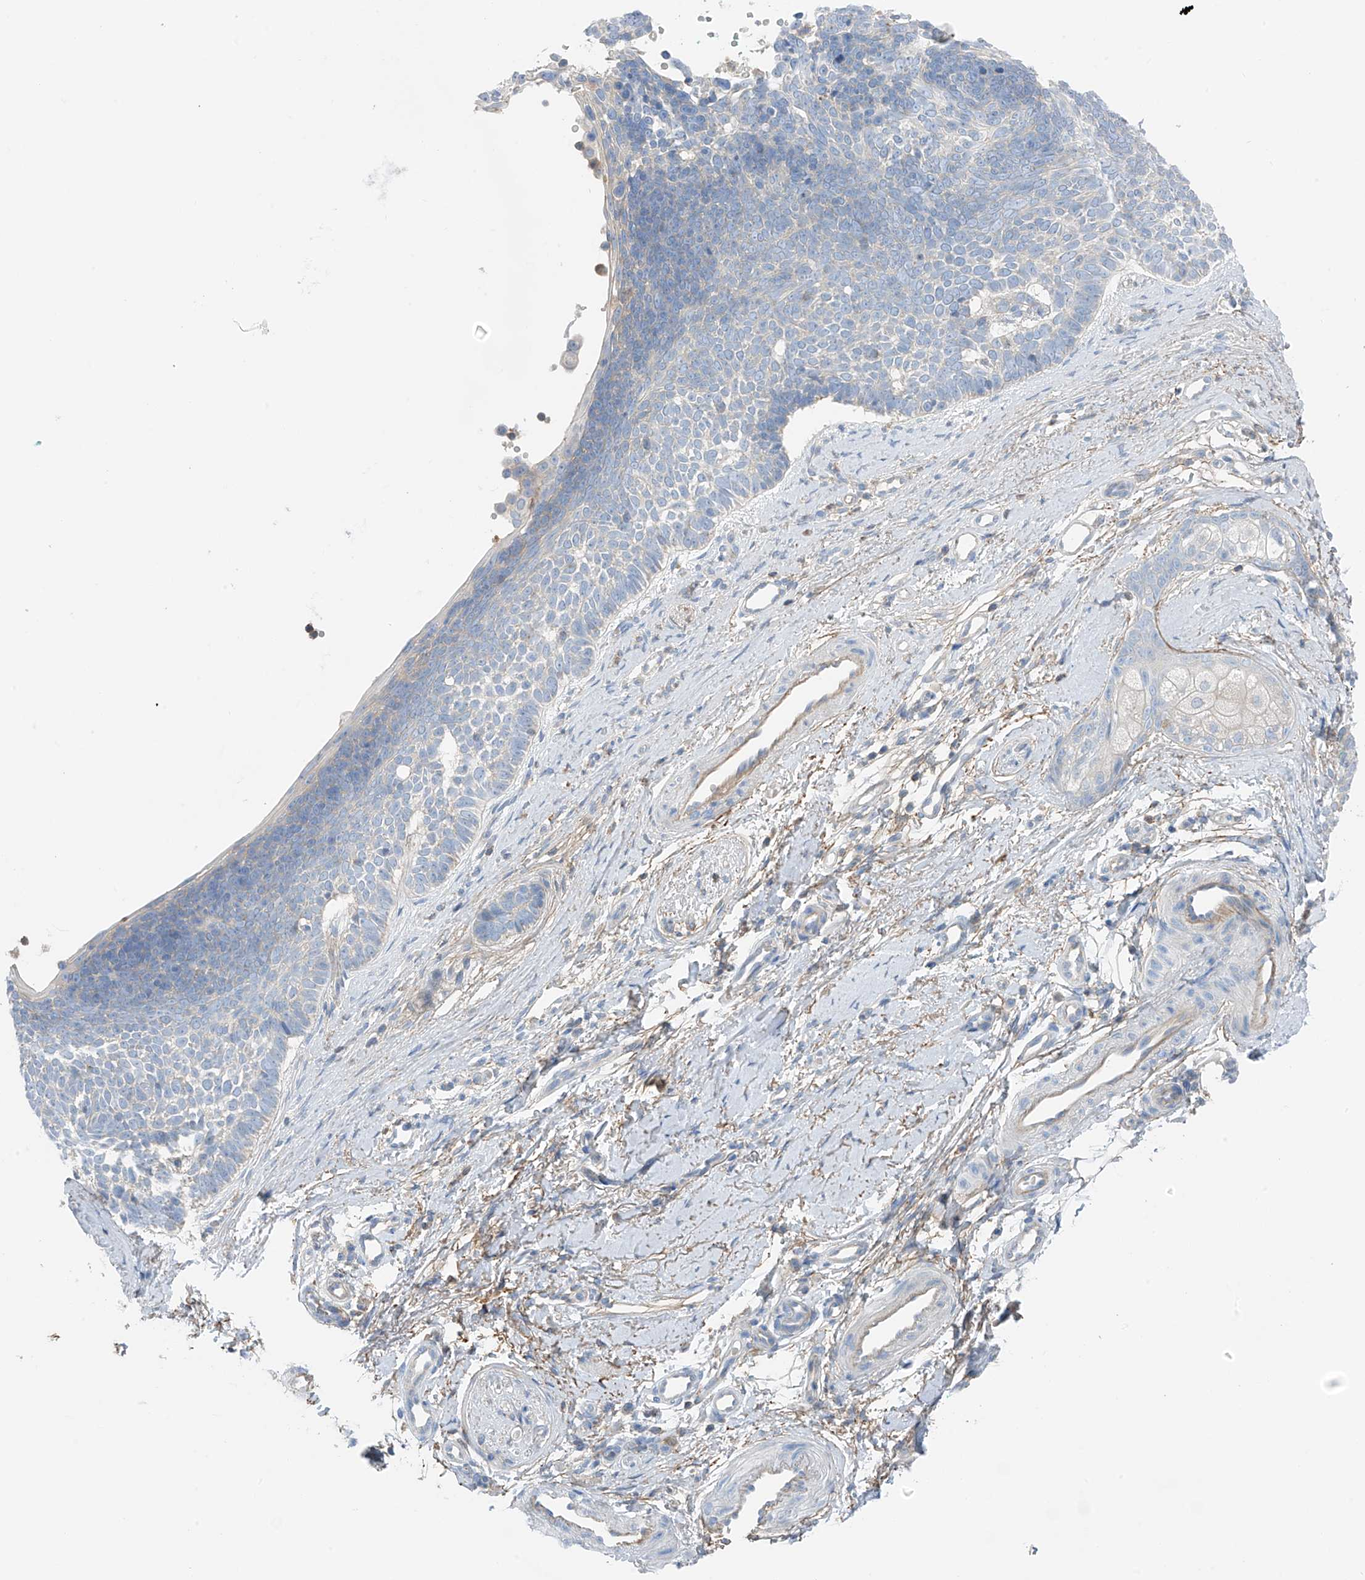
{"staining": {"intensity": "negative", "quantity": "none", "location": "none"}, "tissue": "skin cancer", "cell_type": "Tumor cells", "image_type": "cancer", "snomed": [{"axis": "morphology", "description": "Basal cell carcinoma"}, {"axis": "topography", "description": "Skin"}], "caption": "IHC photomicrograph of neoplastic tissue: human basal cell carcinoma (skin) stained with DAB (3,3'-diaminobenzidine) displays no significant protein expression in tumor cells.", "gene": "NALCN", "patient": {"sex": "female", "age": 81}}